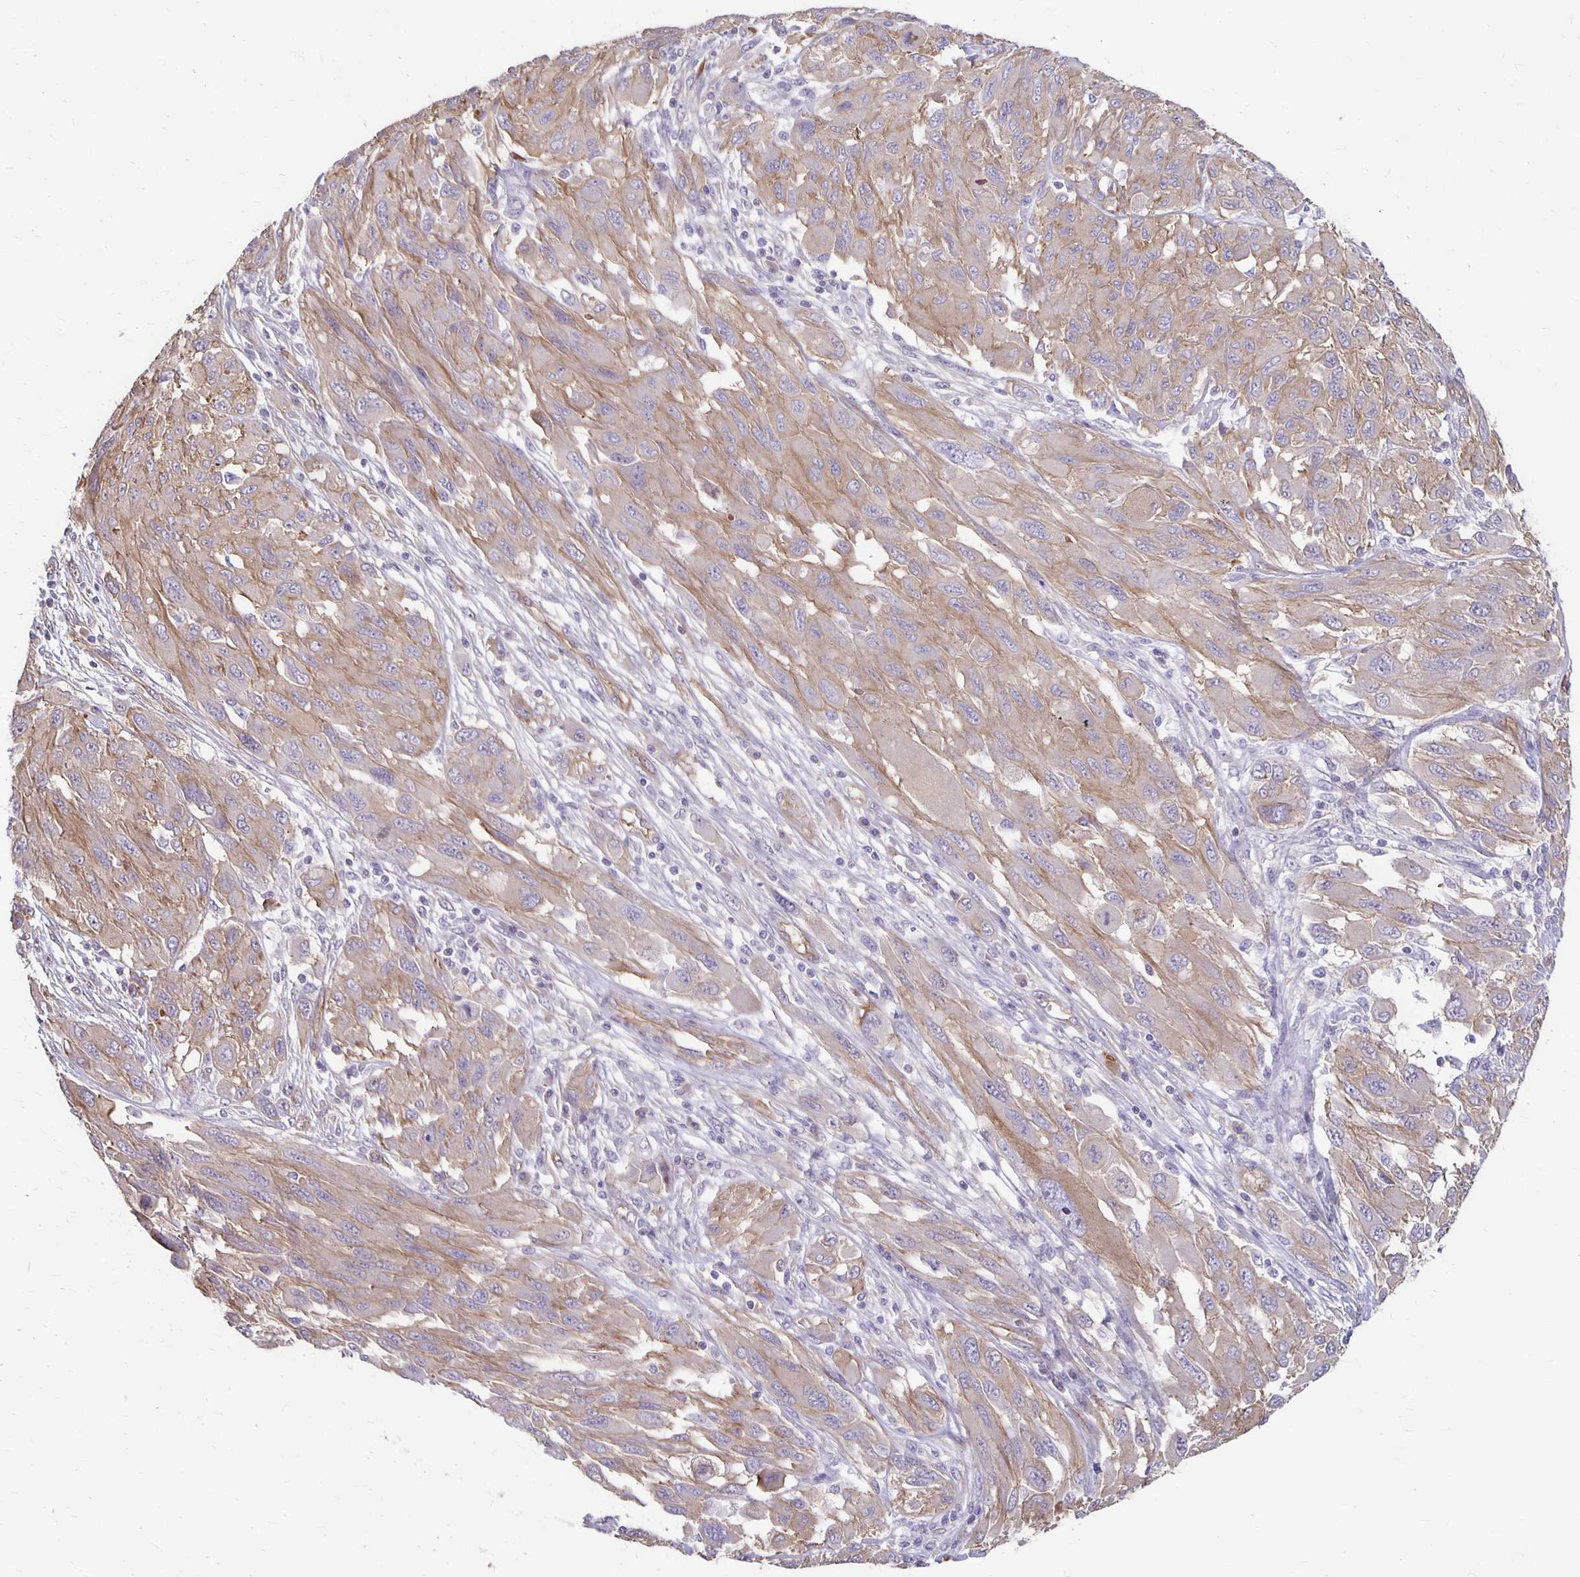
{"staining": {"intensity": "weak", "quantity": "<25%", "location": "cytoplasmic/membranous"}, "tissue": "melanoma", "cell_type": "Tumor cells", "image_type": "cancer", "snomed": [{"axis": "morphology", "description": "Malignant melanoma, NOS"}, {"axis": "topography", "description": "Skin"}], "caption": "This is a micrograph of immunohistochemistry (IHC) staining of malignant melanoma, which shows no positivity in tumor cells.", "gene": "PPP1R3E", "patient": {"sex": "female", "age": 91}}